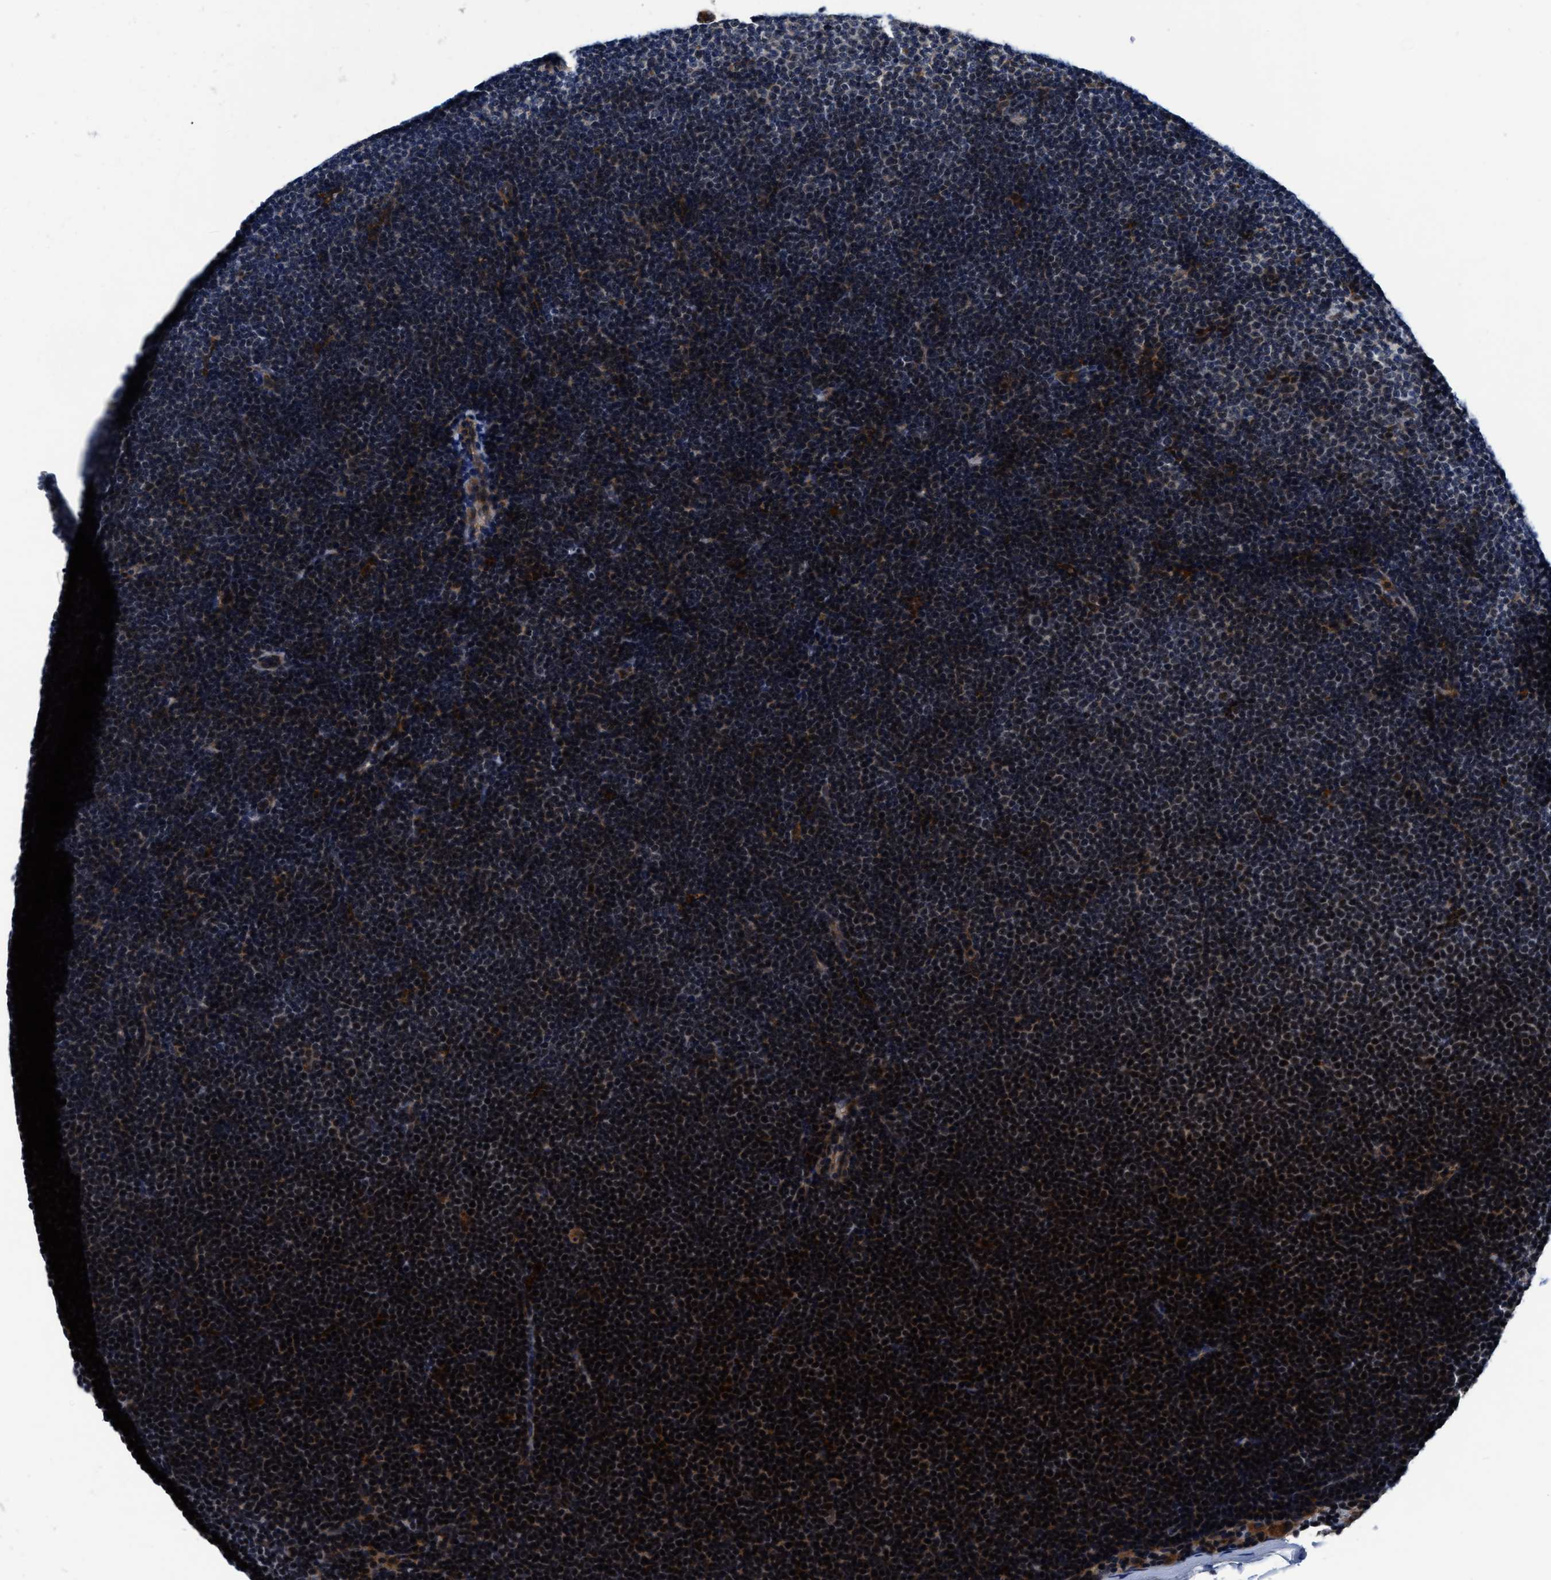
{"staining": {"intensity": "strong", "quantity": "<25%", "location": "nuclear"}, "tissue": "lymphoma", "cell_type": "Tumor cells", "image_type": "cancer", "snomed": [{"axis": "morphology", "description": "Malignant lymphoma, non-Hodgkin's type, Low grade"}, {"axis": "topography", "description": "Lymph node"}], "caption": "An immunohistochemistry (IHC) micrograph of tumor tissue is shown. Protein staining in brown shows strong nuclear positivity in lymphoma within tumor cells.", "gene": "SLC12A2", "patient": {"sex": "female", "age": 53}}